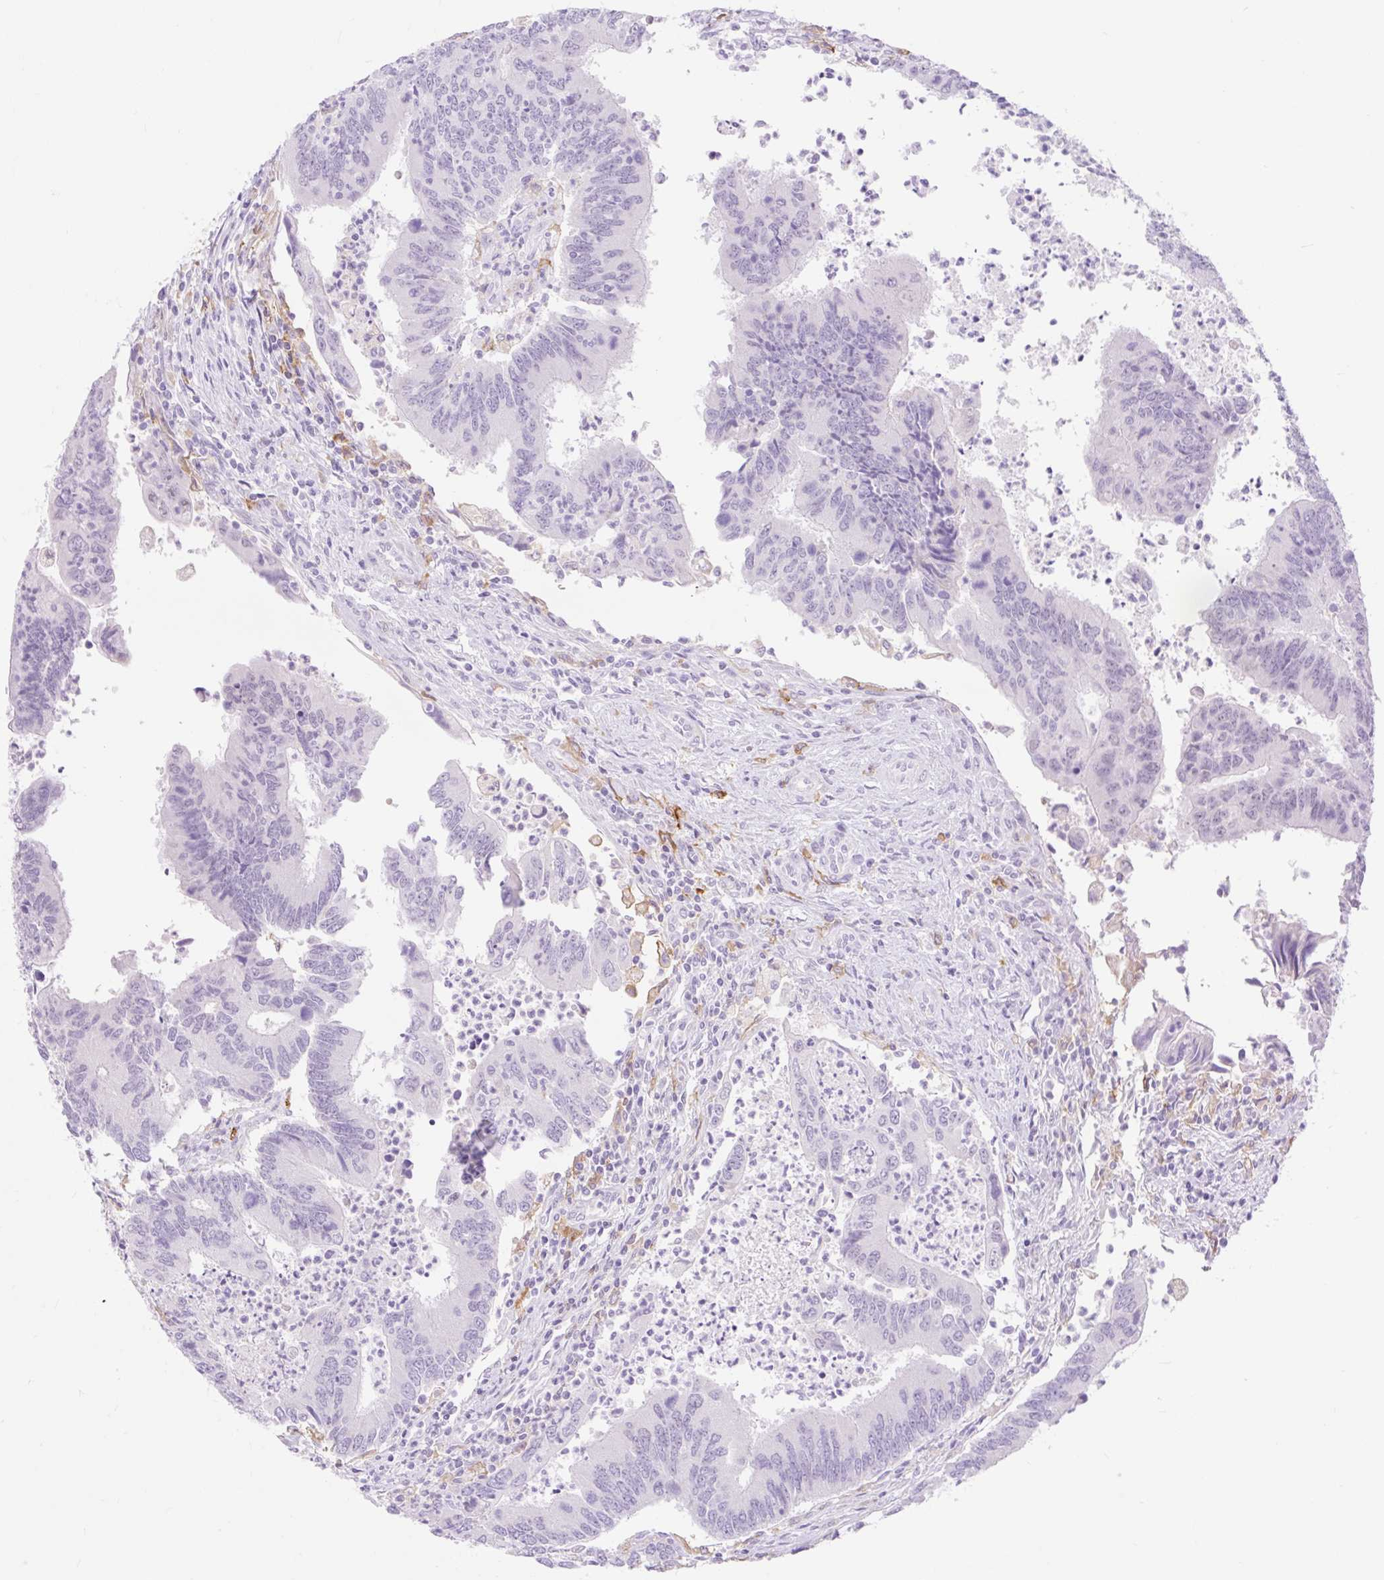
{"staining": {"intensity": "negative", "quantity": "none", "location": "none"}, "tissue": "colorectal cancer", "cell_type": "Tumor cells", "image_type": "cancer", "snomed": [{"axis": "morphology", "description": "Adenocarcinoma, NOS"}, {"axis": "topography", "description": "Colon"}], "caption": "Immunohistochemistry (IHC) of human colorectal cancer reveals no positivity in tumor cells.", "gene": "SIGLEC1", "patient": {"sex": "female", "age": 67}}